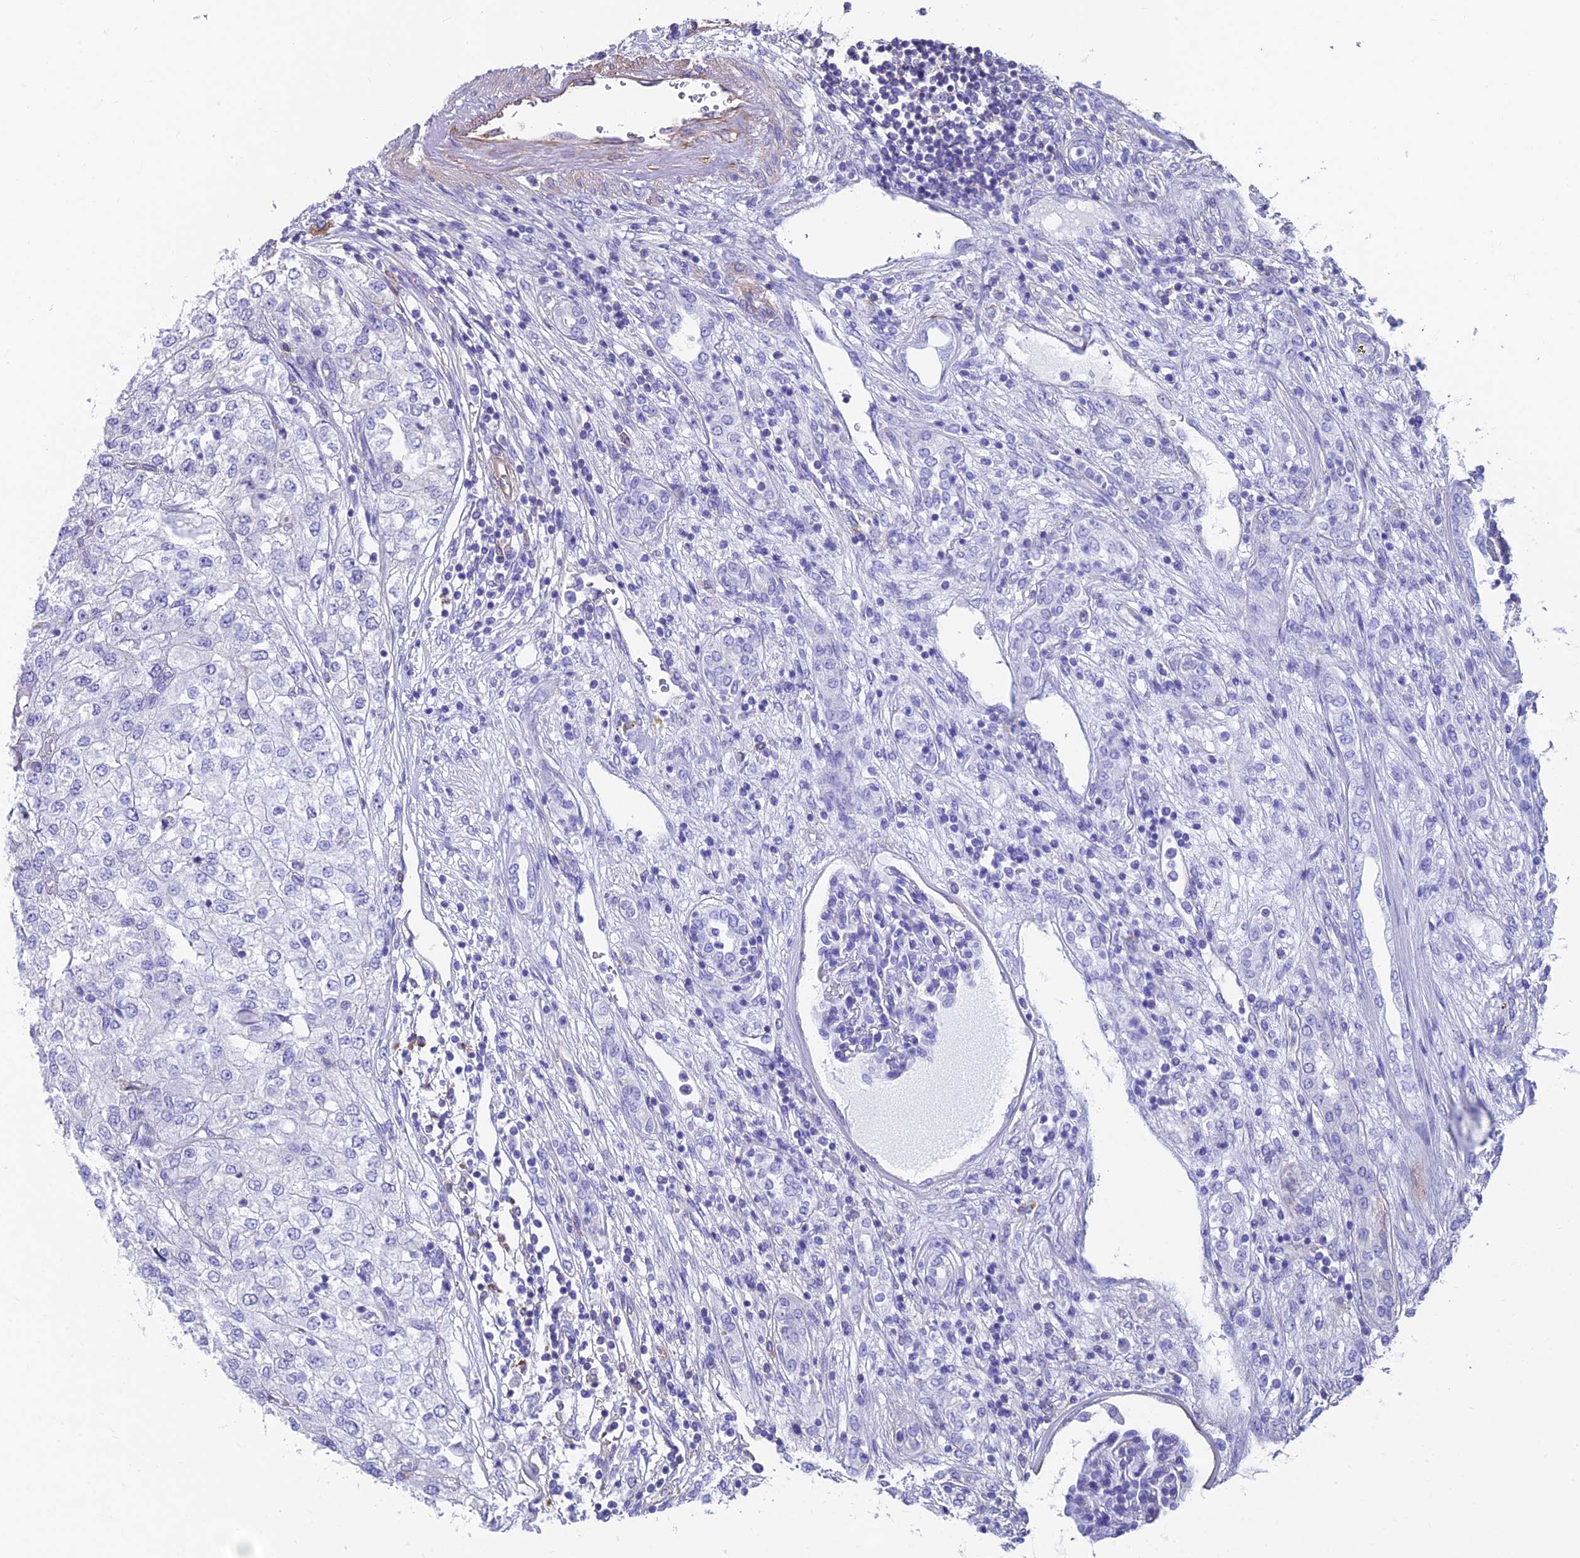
{"staining": {"intensity": "negative", "quantity": "none", "location": "none"}, "tissue": "renal cancer", "cell_type": "Tumor cells", "image_type": "cancer", "snomed": [{"axis": "morphology", "description": "Adenocarcinoma, NOS"}, {"axis": "topography", "description": "Kidney"}], "caption": "Photomicrograph shows no significant protein staining in tumor cells of renal cancer (adenocarcinoma).", "gene": "RTN4RL1", "patient": {"sex": "female", "age": 54}}